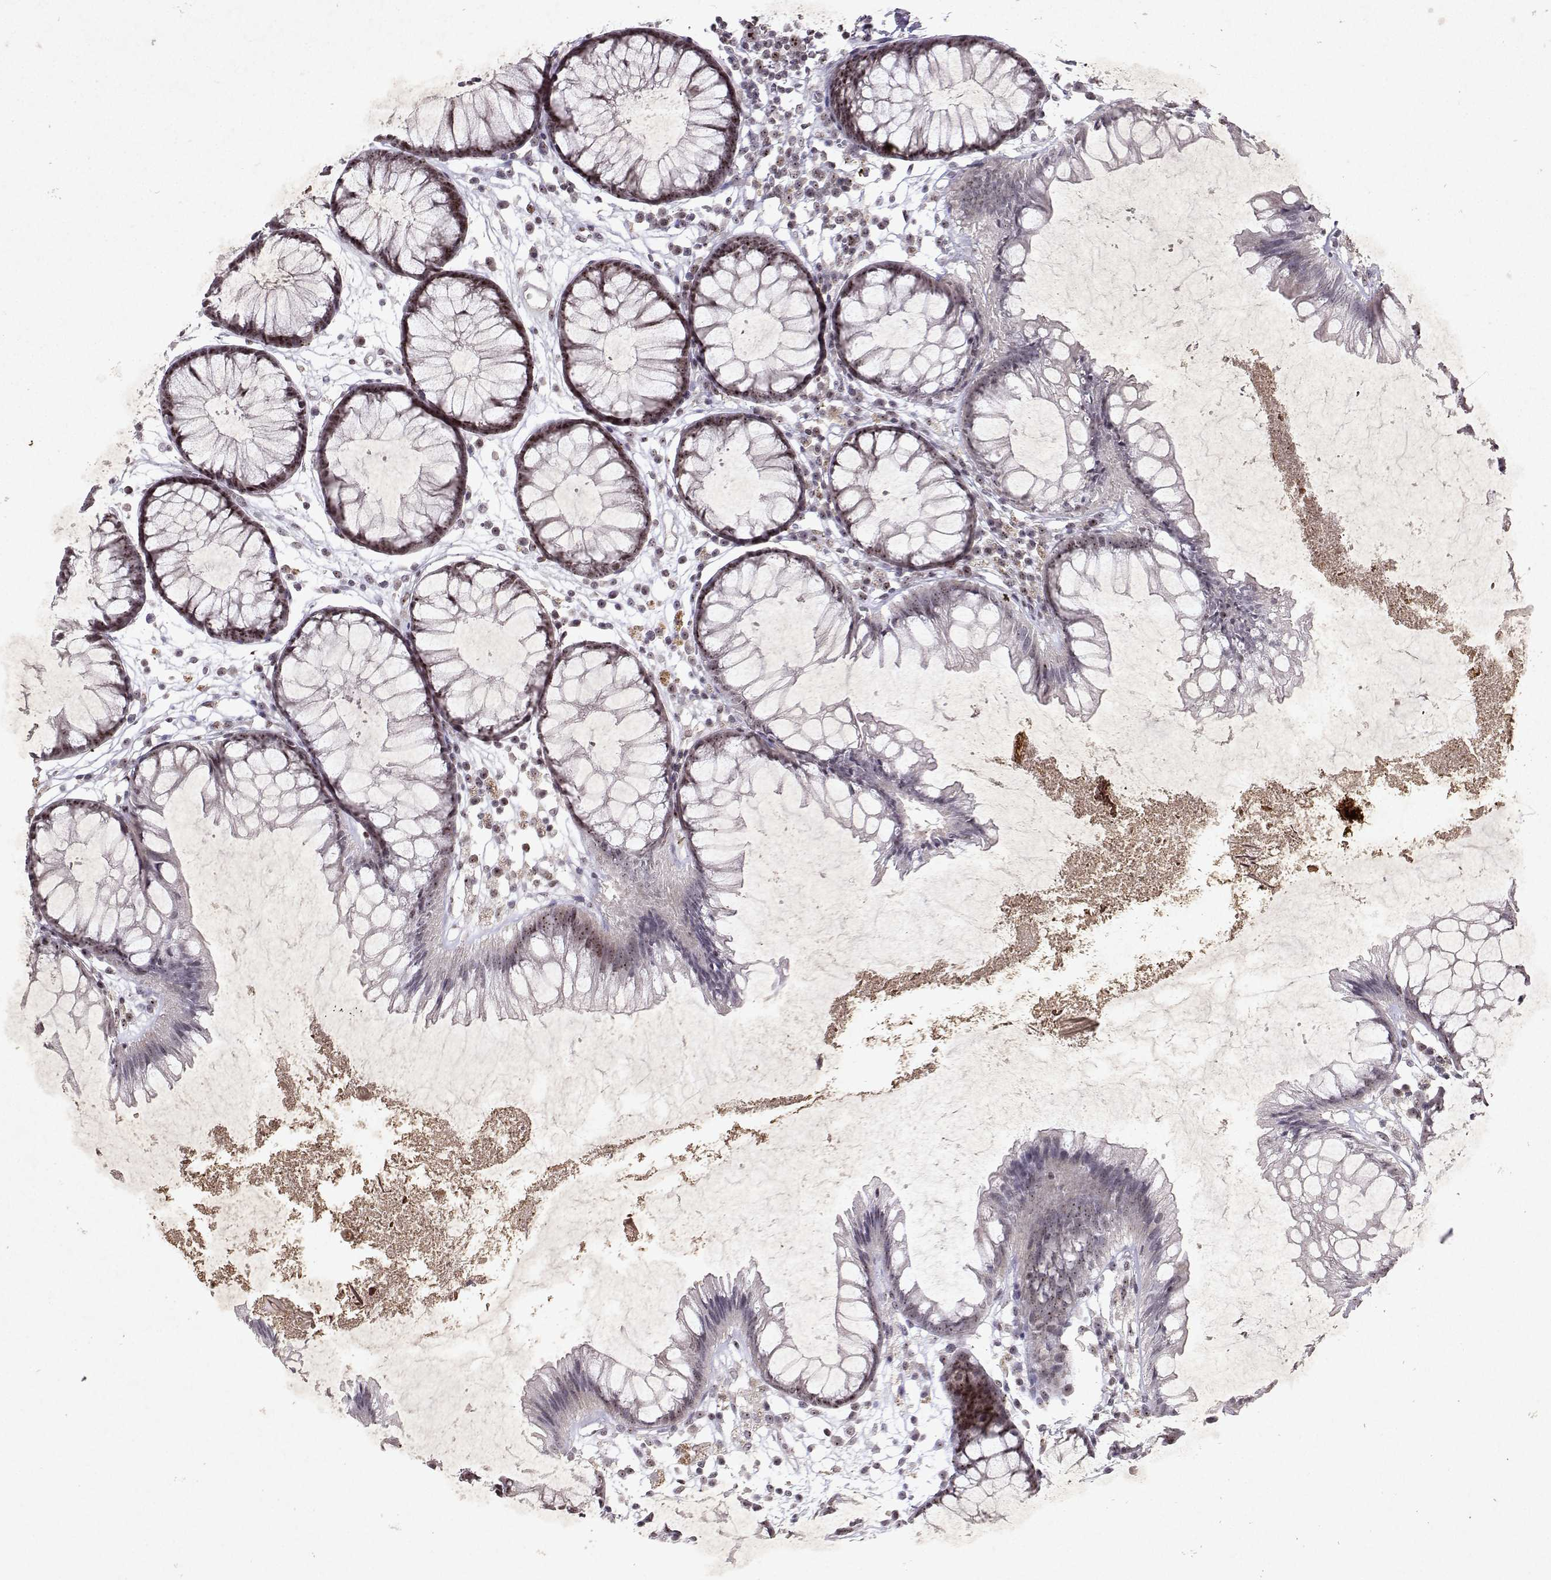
{"staining": {"intensity": "negative", "quantity": "none", "location": "none"}, "tissue": "colon", "cell_type": "Endothelial cells", "image_type": "normal", "snomed": [{"axis": "morphology", "description": "Normal tissue, NOS"}, {"axis": "morphology", "description": "Adenocarcinoma, NOS"}, {"axis": "topography", "description": "Colon"}], "caption": "Human colon stained for a protein using immunohistochemistry demonstrates no staining in endothelial cells.", "gene": "DDX56", "patient": {"sex": "male", "age": 65}}